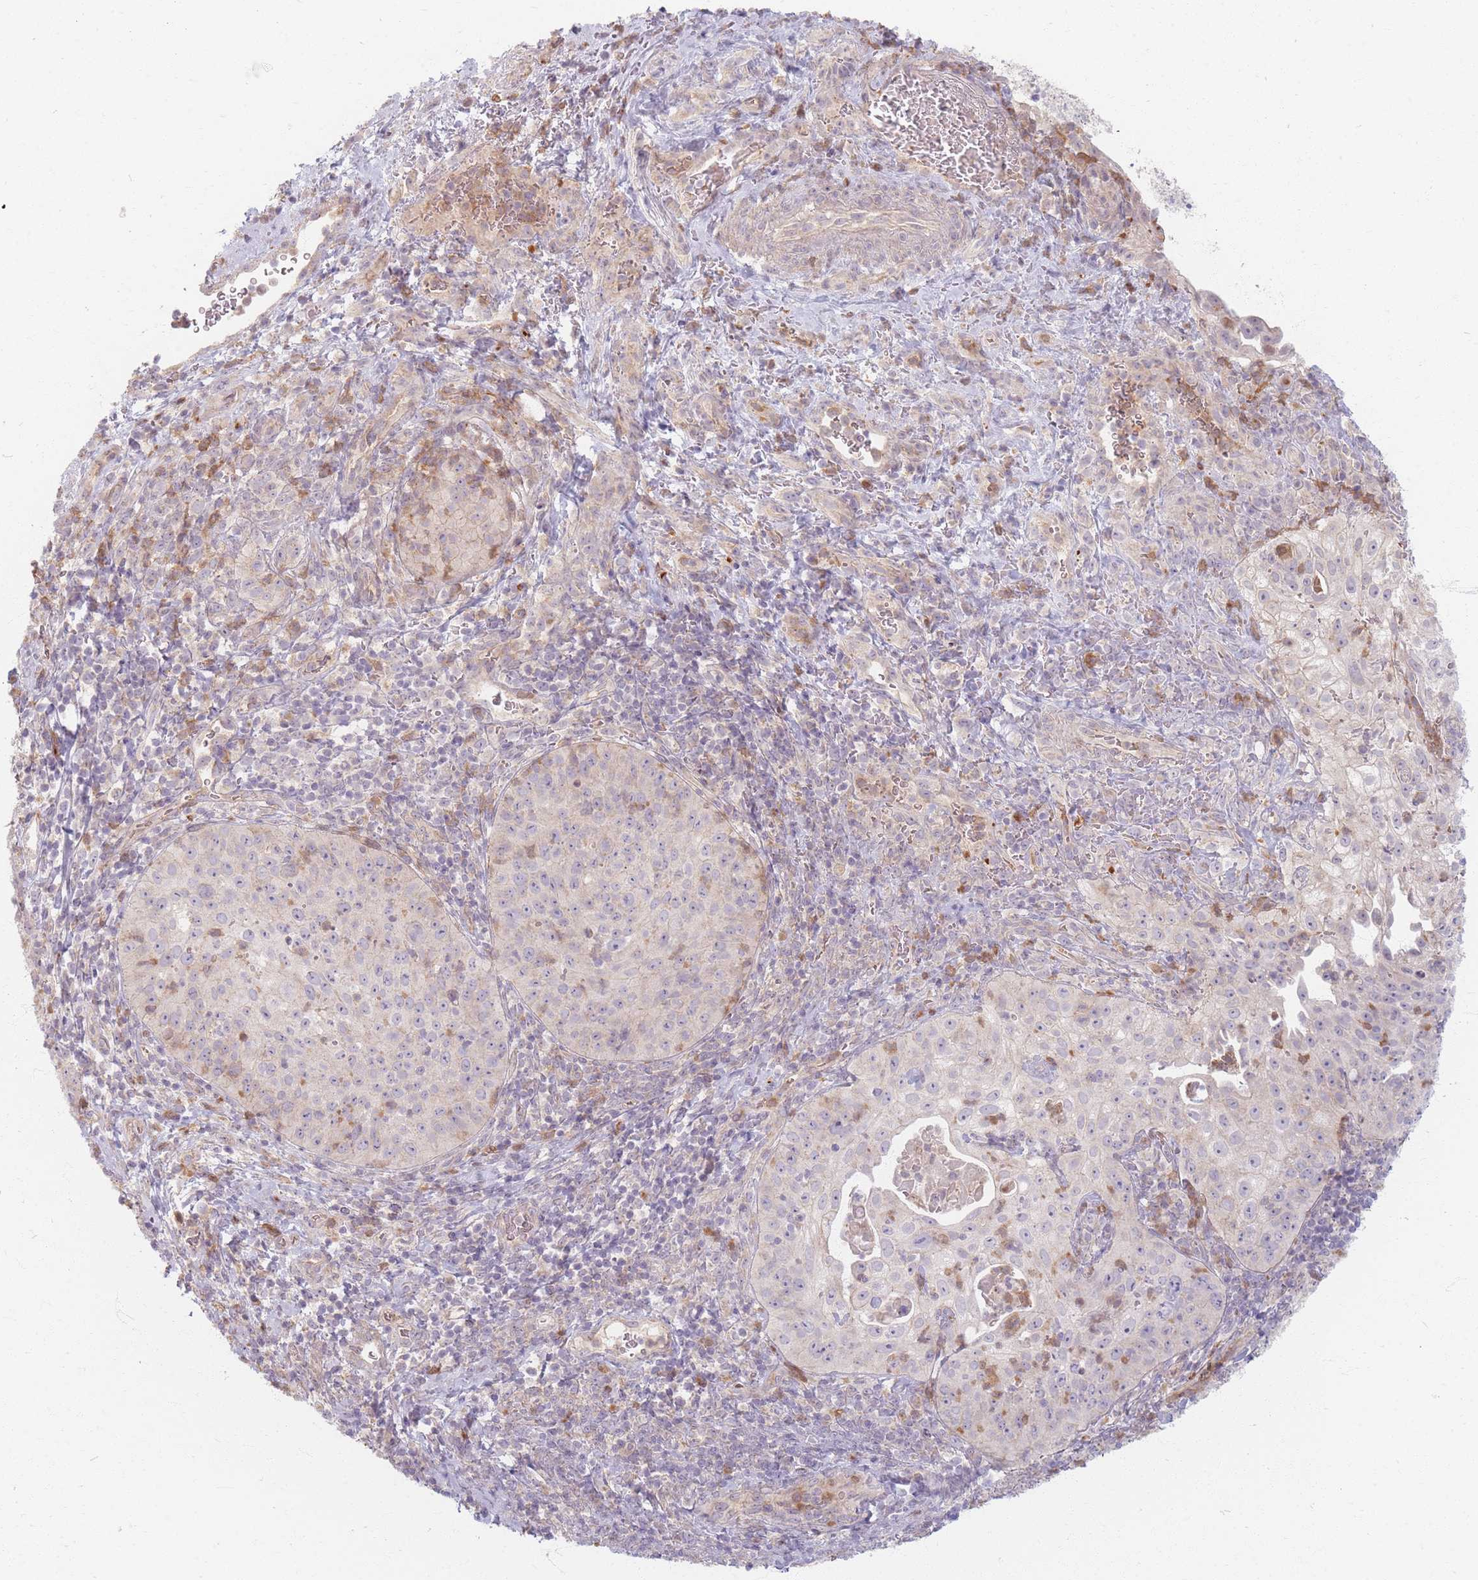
{"staining": {"intensity": "negative", "quantity": "none", "location": "none"}, "tissue": "cervical cancer", "cell_type": "Tumor cells", "image_type": "cancer", "snomed": [{"axis": "morphology", "description": "Squamous cell carcinoma, NOS"}, {"axis": "topography", "description": "Cervix"}], "caption": "Tumor cells are negative for protein expression in human cervical cancer.", "gene": "CHCHD7", "patient": {"sex": "female", "age": 52}}